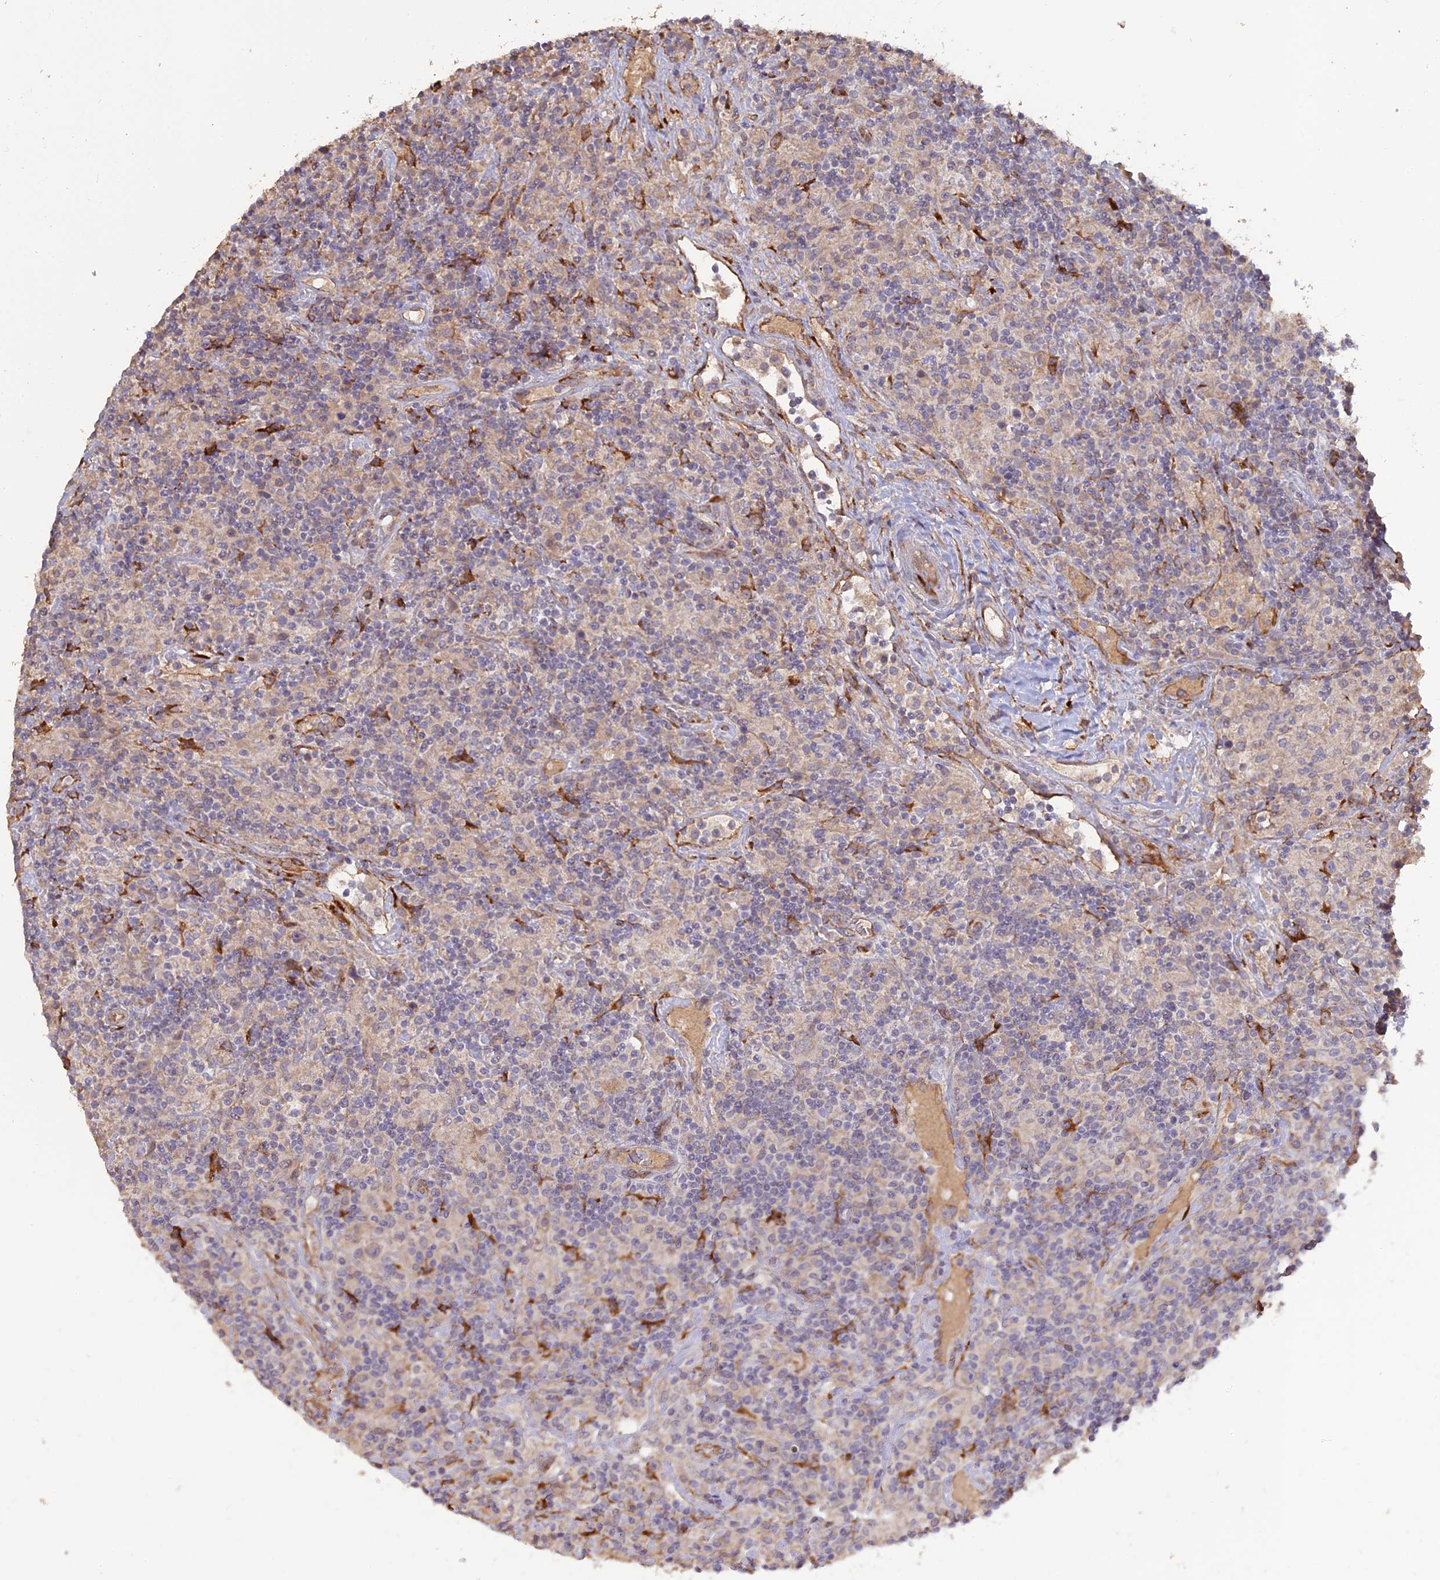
{"staining": {"intensity": "negative", "quantity": "none", "location": "none"}, "tissue": "lymphoma", "cell_type": "Tumor cells", "image_type": "cancer", "snomed": [{"axis": "morphology", "description": "Hodgkin's disease, NOS"}, {"axis": "topography", "description": "Lymph node"}], "caption": "Immunohistochemistry histopathology image of lymphoma stained for a protein (brown), which shows no expression in tumor cells.", "gene": "PPIC", "patient": {"sex": "male", "age": 70}}